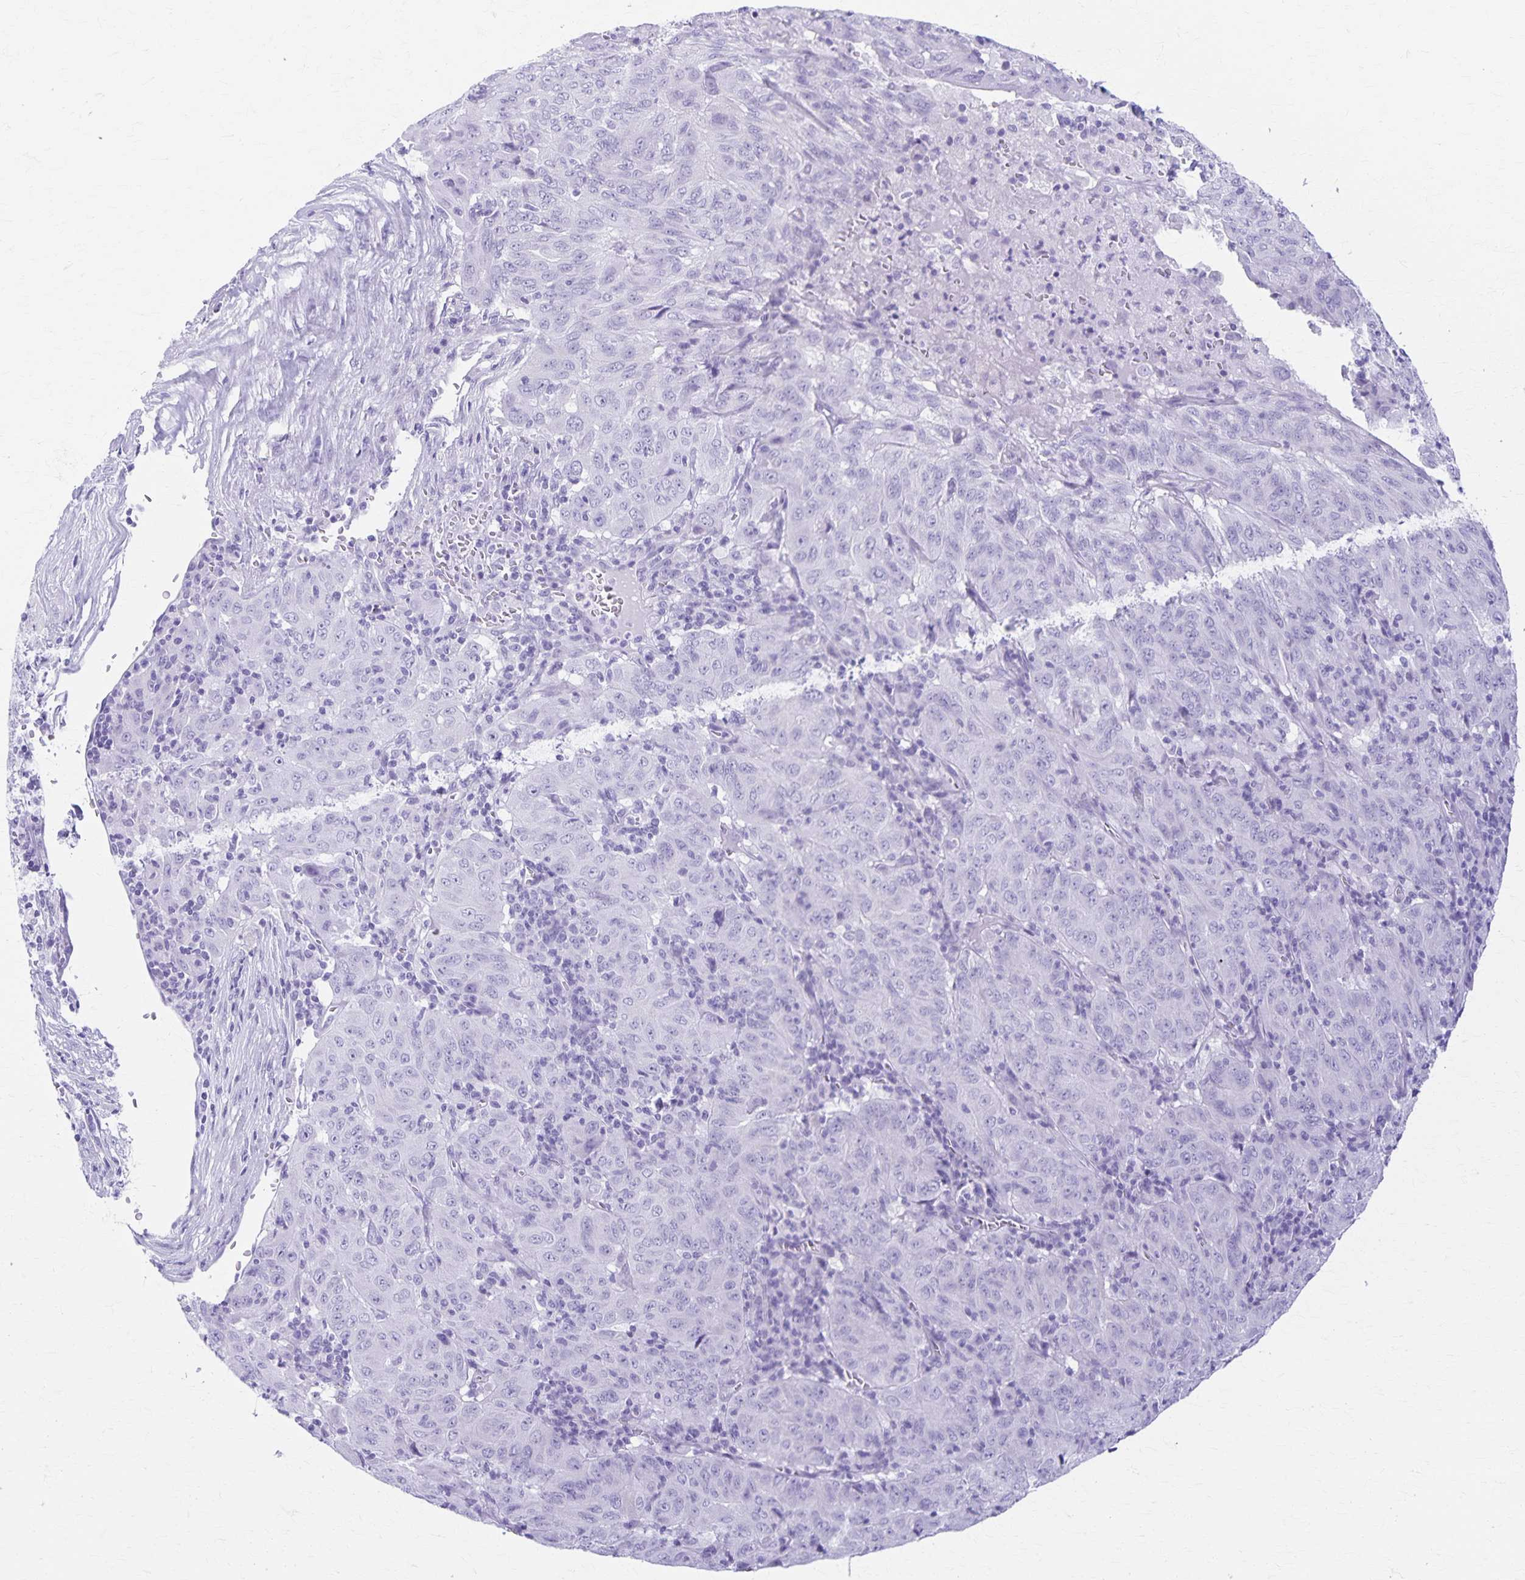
{"staining": {"intensity": "negative", "quantity": "none", "location": "none"}, "tissue": "pancreatic cancer", "cell_type": "Tumor cells", "image_type": "cancer", "snomed": [{"axis": "morphology", "description": "Adenocarcinoma, NOS"}, {"axis": "topography", "description": "Pancreas"}], "caption": "DAB immunohistochemical staining of pancreatic adenocarcinoma displays no significant staining in tumor cells.", "gene": "DEFA5", "patient": {"sex": "male", "age": 63}}